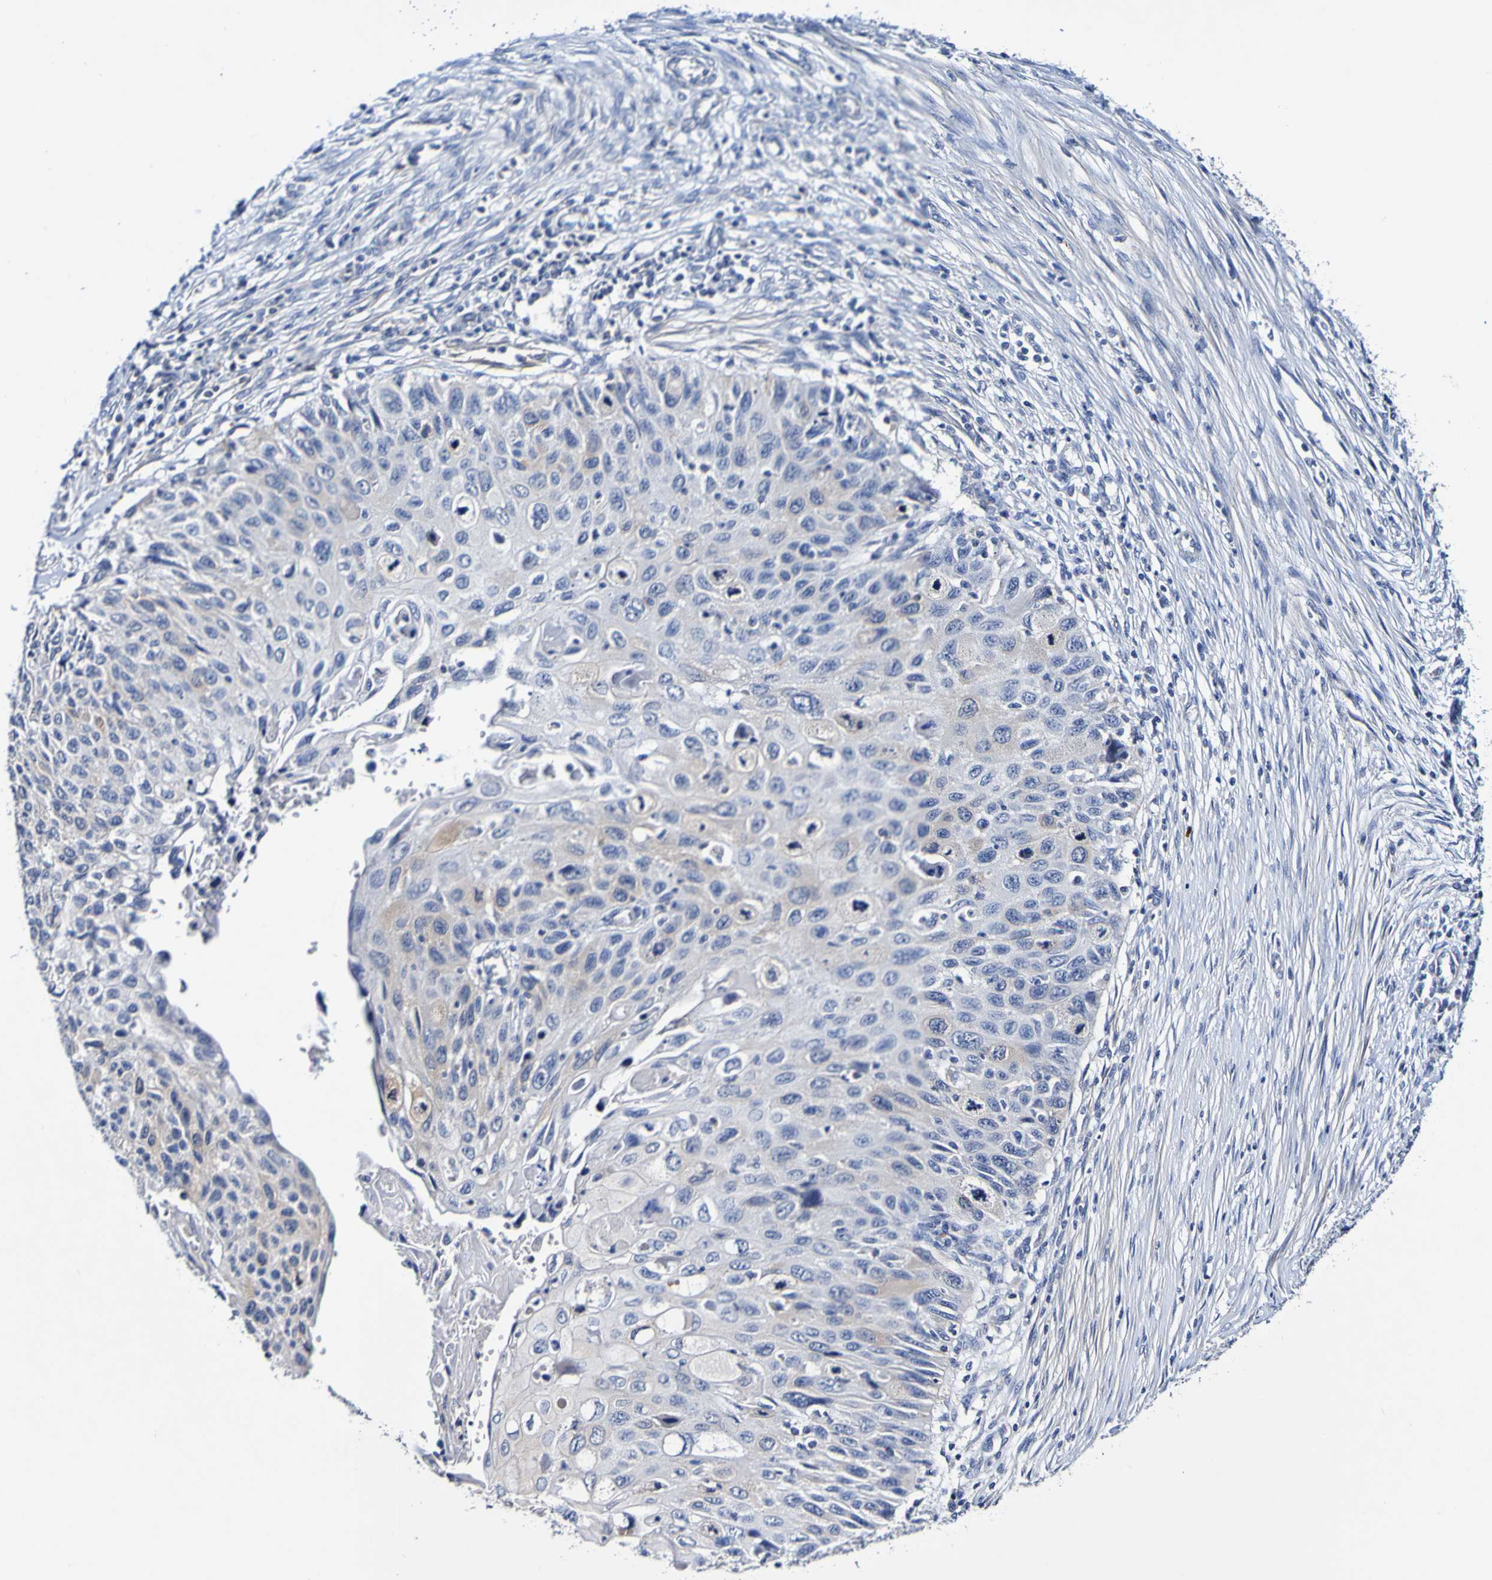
{"staining": {"intensity": "weak", "quantity": "<25%", "location": "cytoplasmic/membranous"}, "tissue": "cervical cancer", "cell_type": "Tumor cells", "image_type": "cancer", "snomed": [{"axis": "morphology", "description": "Squamous cell carcinoma, NOS"}, {"axis": "topography", "description": "Cervix"}], "caption": "The photomicrograph displays no significant staining in tumor cells of squamous cell carcinoma (cervical).", "gene": "ACVR1C", "patient": {"sex": "female", "age": 70}}